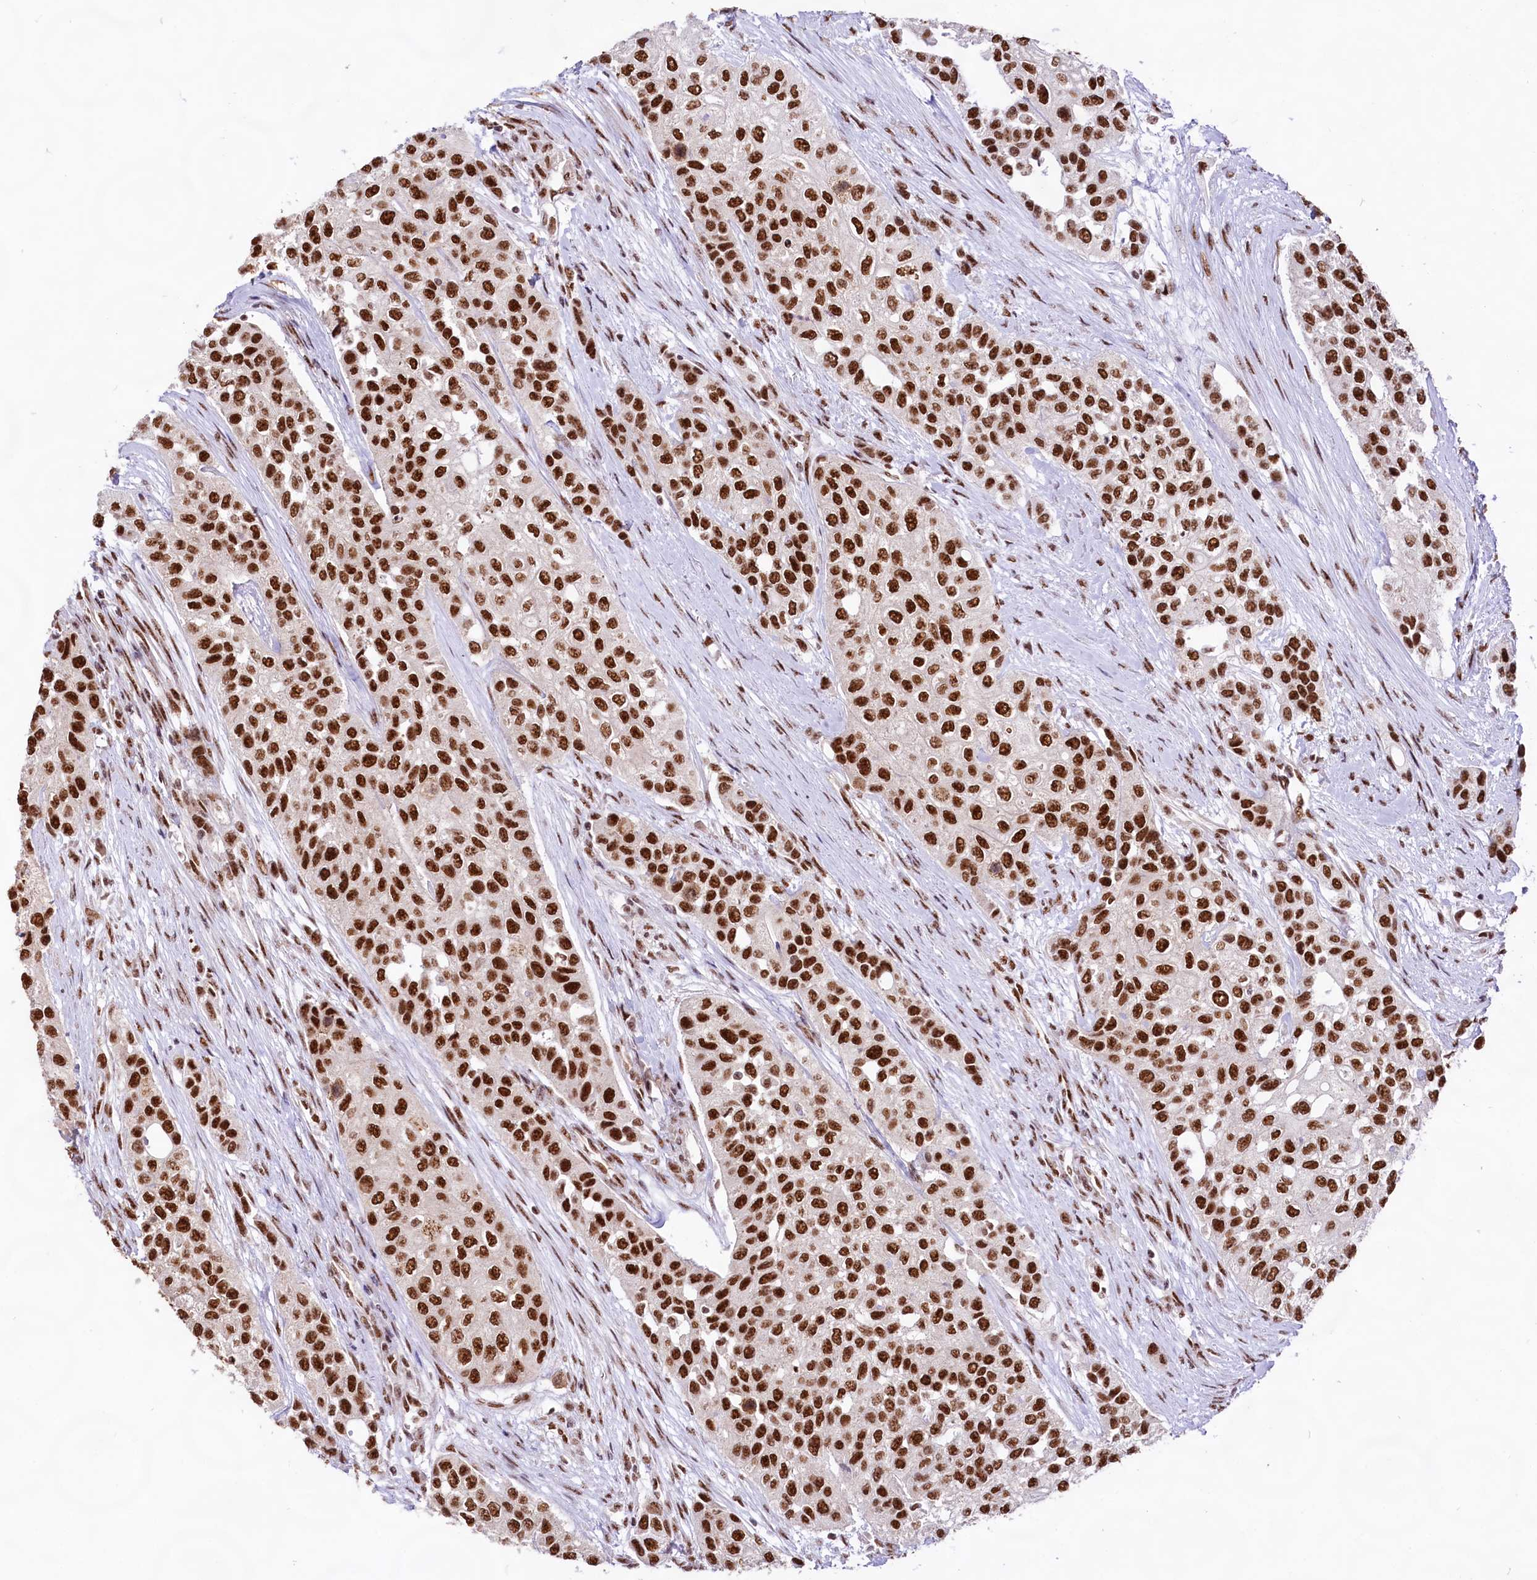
{"staining": {"intensity": "strong", "quantity": ">75%", "location": "nuclear"}, "tissue": "urothelial cancer", "cell_type": "Tumor cells", "image_type": "cancer", "snomed": [{"axis": "morphology", "description": "Normal tissue, NOS"}, {"axis": "morphology", "description": "Urothelial carcinoma, High grade"}, {"axis": "topography", "description": "Vascular tissue"}, {"axis": "topography", "description": "Urinary bladder"}], "caption": "Protein staining of urothelial cancer tissue shows strong nuclear expression in approximately >75% of tumor cells.", "gene": "HIRA", "patient": {"sex": "female", "age": 56}}